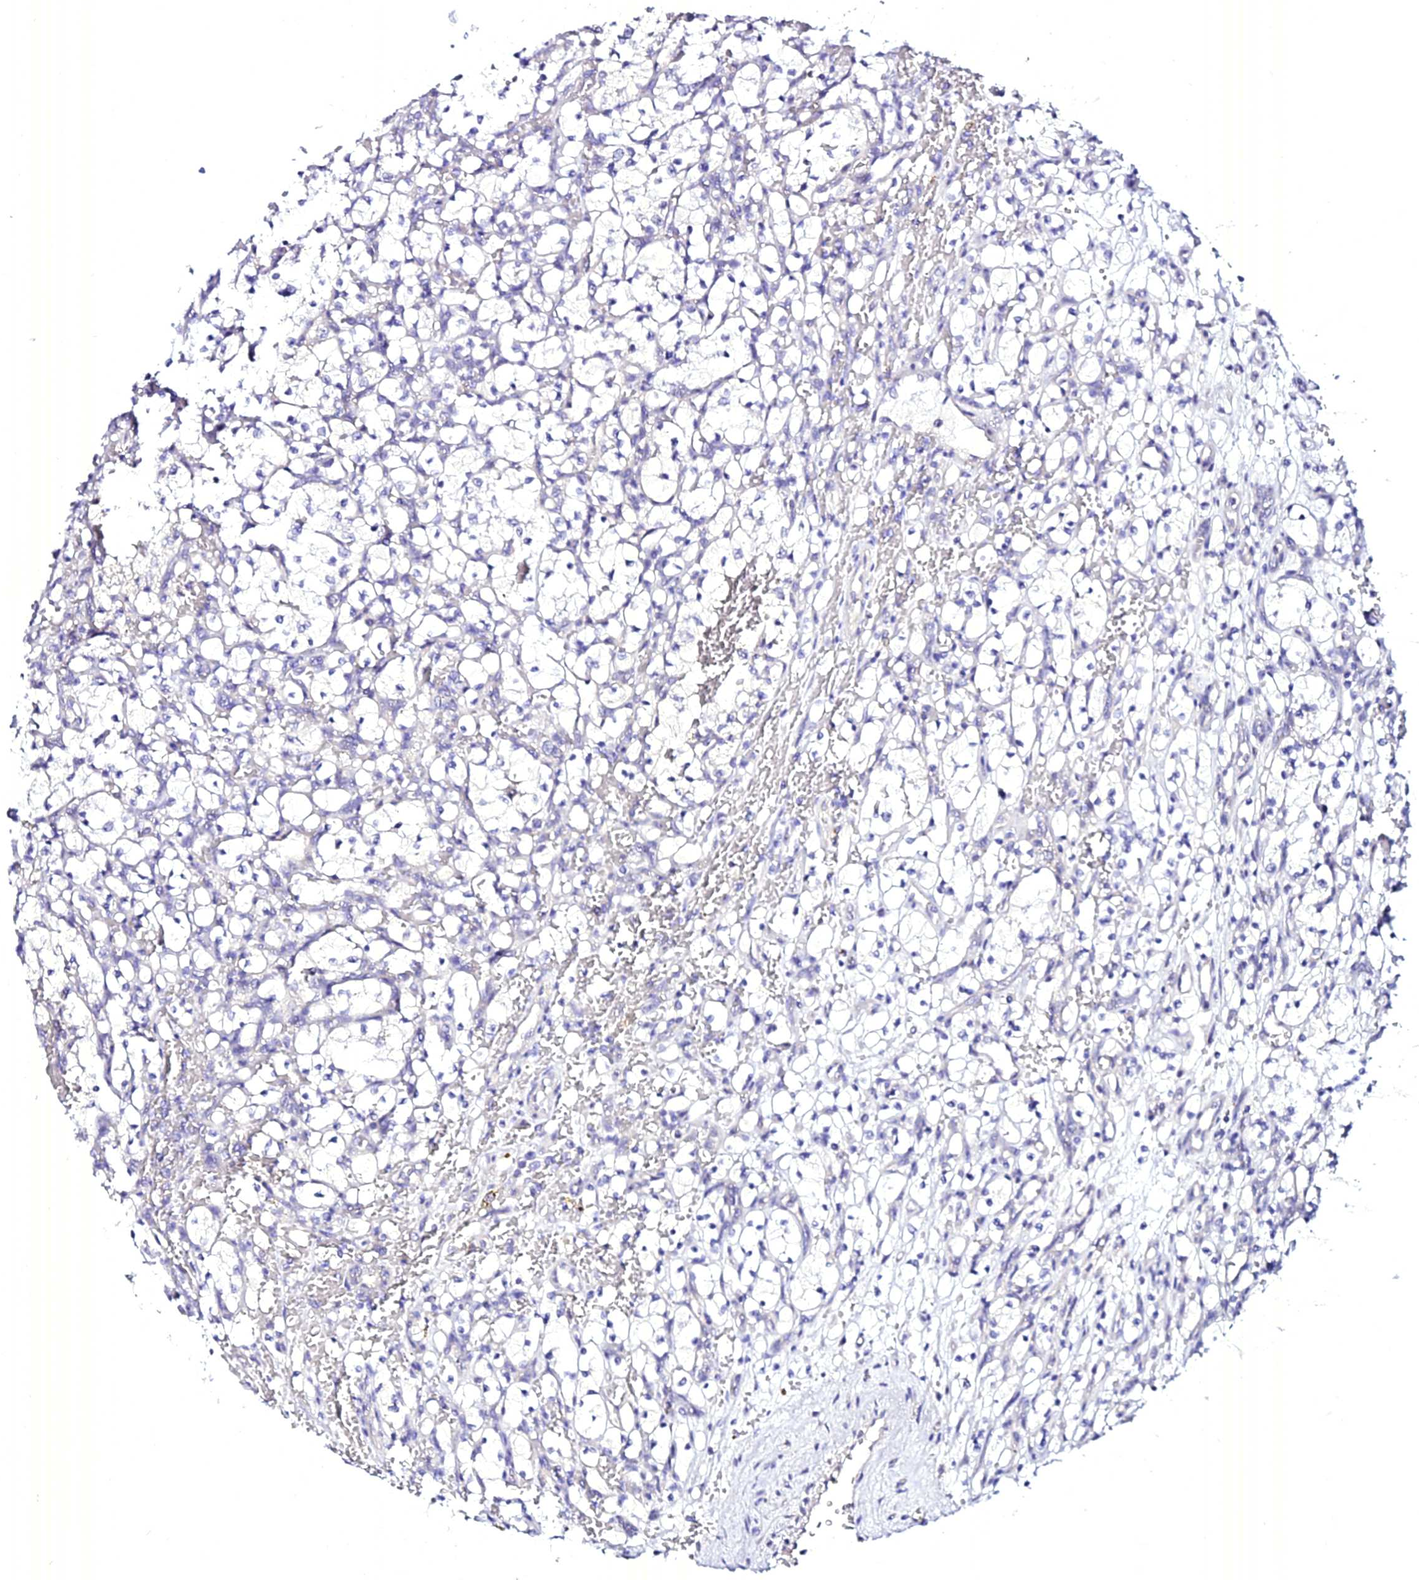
{"staining": {"intensity": "negative", "quantity": "none", "location": "none"}, "tissue": "renal cancer", "cell_type": "Tumor cells", "image_type": "cancer", "snomed": [{"axis": "morphology", "description": "Adenocarcinoma, NOS"}, {"axis": "topography", "description": "Kidney"}], "caption": "This is an immunohistochemistry image of human renal cancer (adenocarcinoma). There is no expression in tumor cells.", "gene": "ATG16L2", "patient": {"sex": "female", "age": 69}}